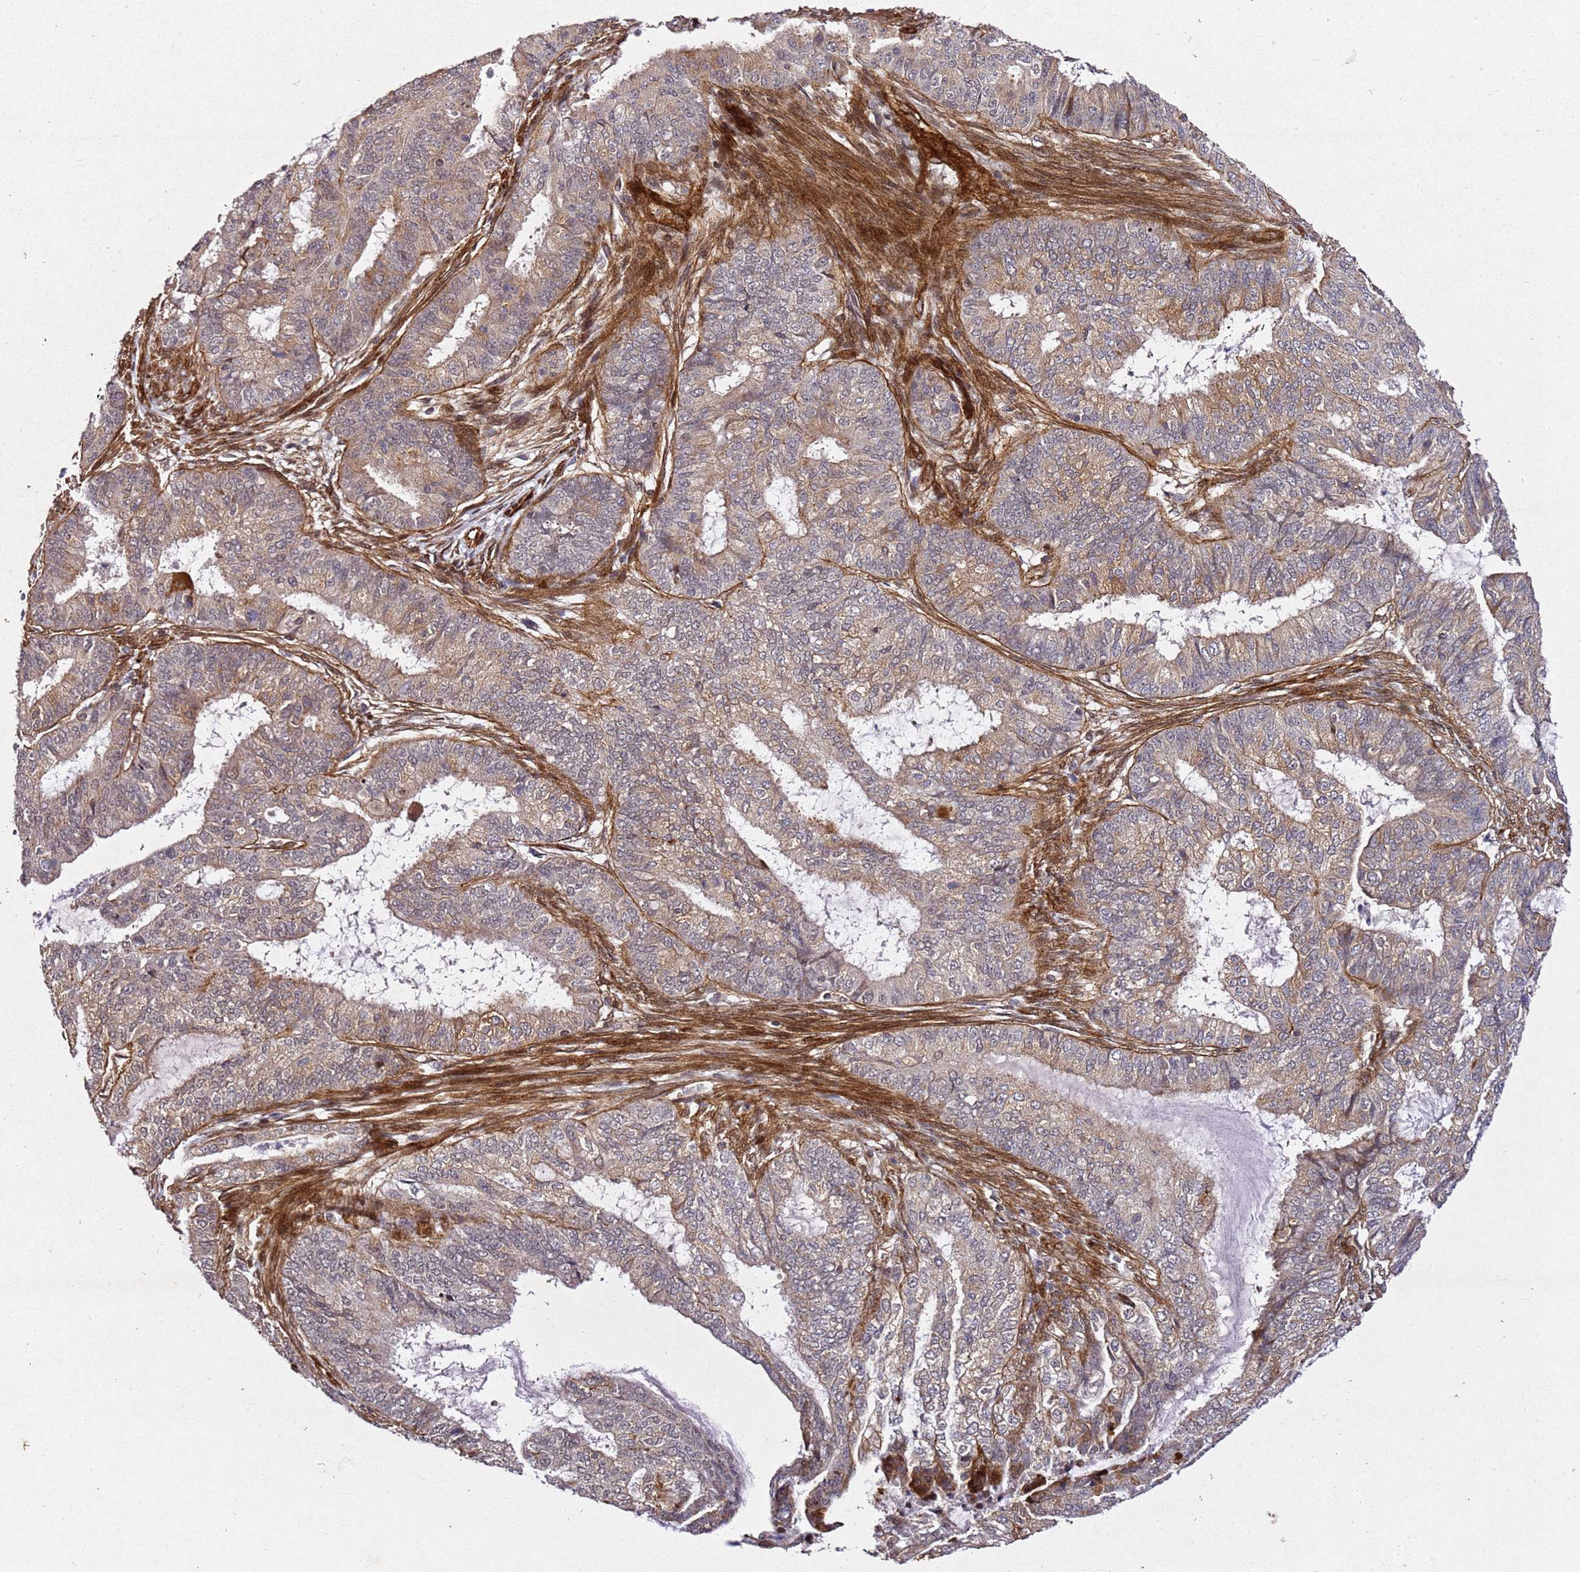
{"staining": {"intensity": "weak", "quantity": ">75%", "location": "cytoplasmic/membranous"}, "tissue": "endometrial cancer", "cell_type": "Tumor cells", "image_type": "cancer", "snomed": [{"axis": "morphology", "description": "Adenocarcinoma, NOS"}, {"axis": "topography", "description": "Endometrium"}], "caption": "High-magnification brightfield microscopy of endometrial cancer stained with DAB (3,3'-diaminobenzidine) (brown) and counterstained with hematoxylin (blue). tumor cells exhibit weak cytoplasmic/membranous expression is seen in approximately>75% of cells.", "gene": "ZNF296", "patient": {"sex": "female", "age": 51}}